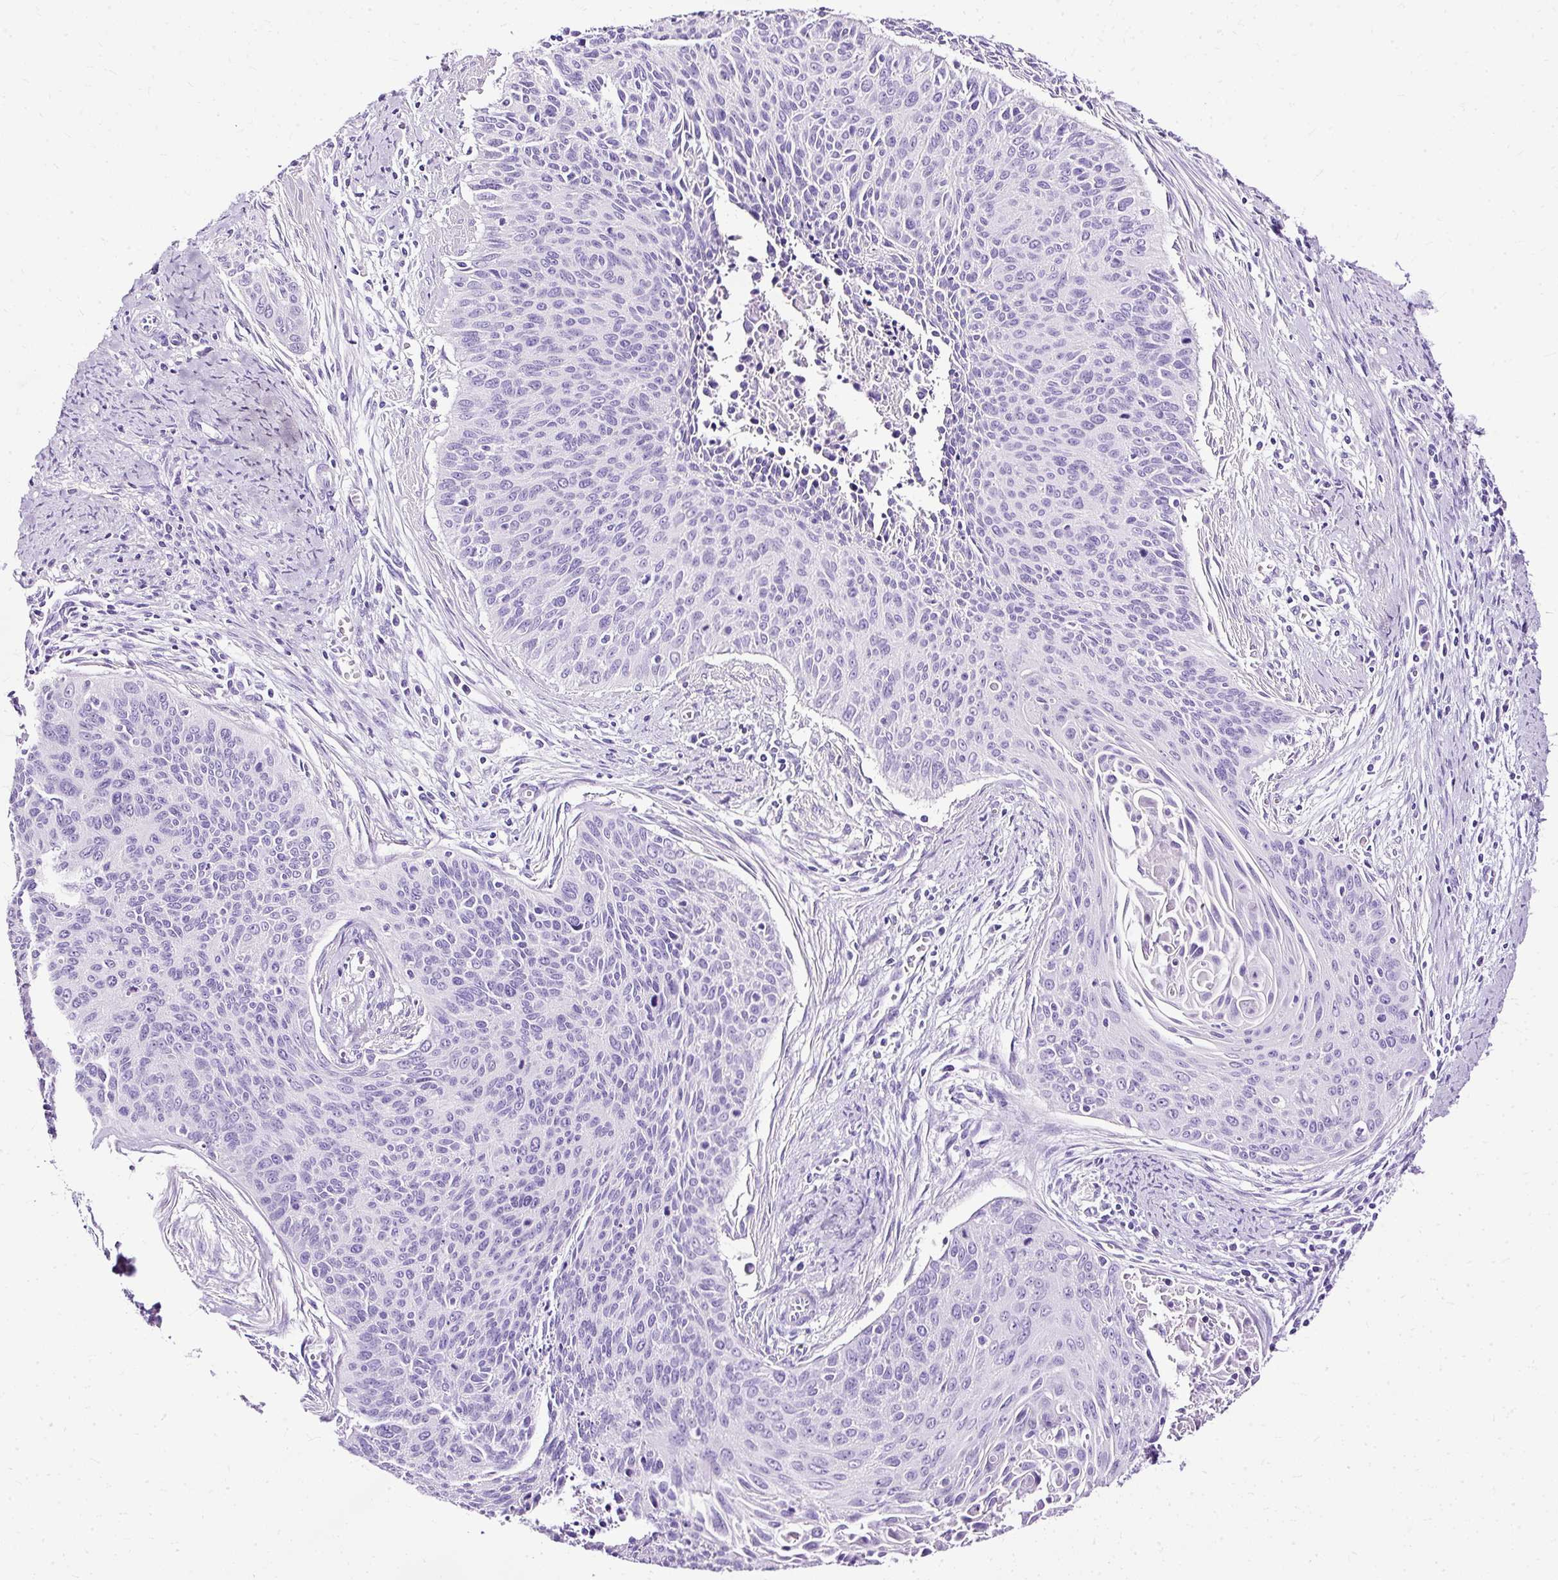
{"staining": {"intensity": "negative", "quantity": "none", "location": "none"}, "tissue": "cervical cancer", "cell_type": "Tumor cells", "image_type": "cancer", "snomed": [{"axis": "morphology", "description": "Squamous cell carcinoma, NOS"}, {"axis": "topography", "description": "Cervix"}], "caption": "Cervical cancer (squamous cell carcinoma) stained for a protein using IHC demonstrates no expression tumor cells.", "gene": "SLC8A2", "patient": {"sex": "female", "age": 55}}